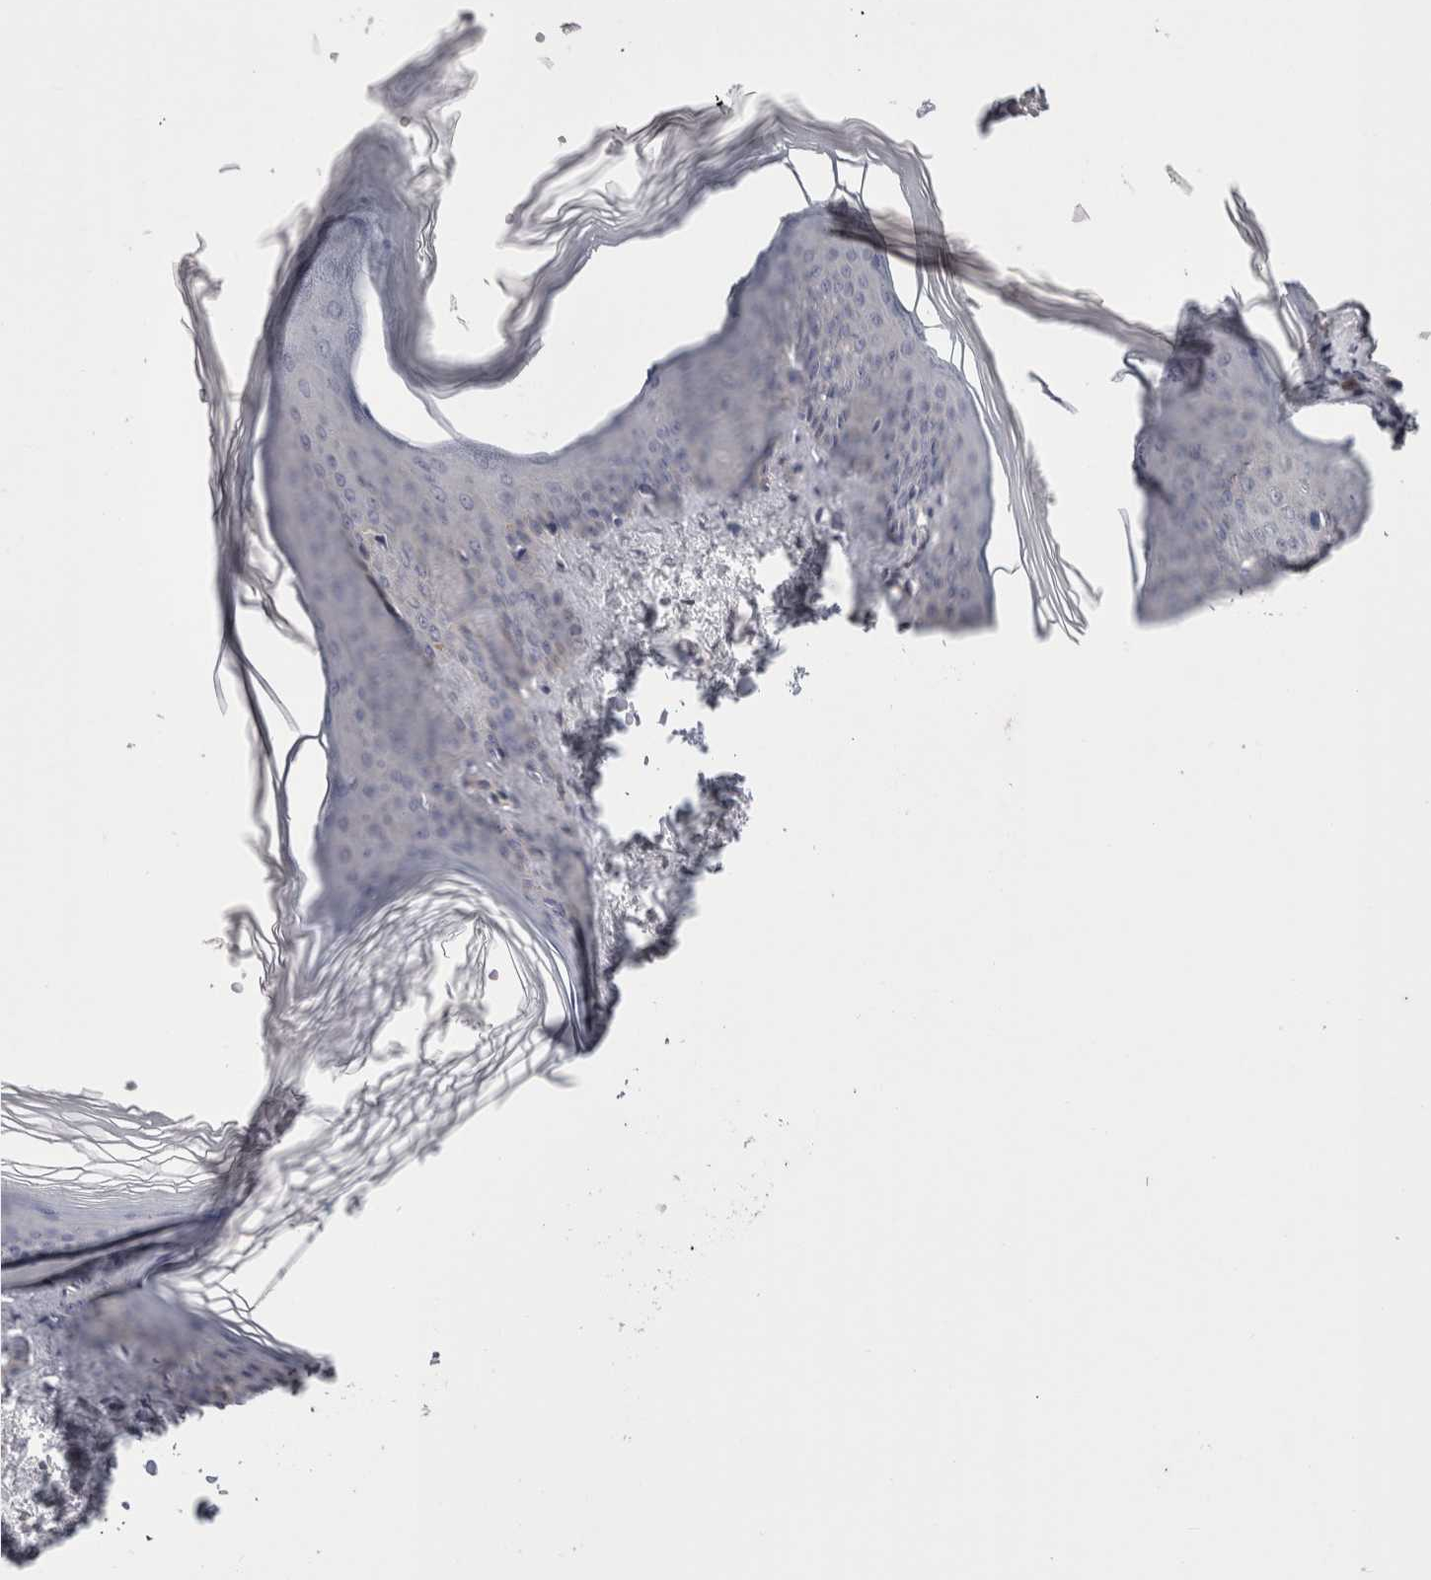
{"staining": {"intensity": "negative", "quantity": "none", "location": "none"}, "tissue": "skin", "cell_type": "Fibroblasts", "image_type": "normal", "snomed": [{"axis": "morphology", "description": "Normal tissue, NOS"}, {"axis": "topography", "description": "Skin"}], "caption": "Image shows no protein positivity in fibroblasts of unremarkable skin.", "gene": "LYZL6", "patient": {"sex": "female", "age": 27}}